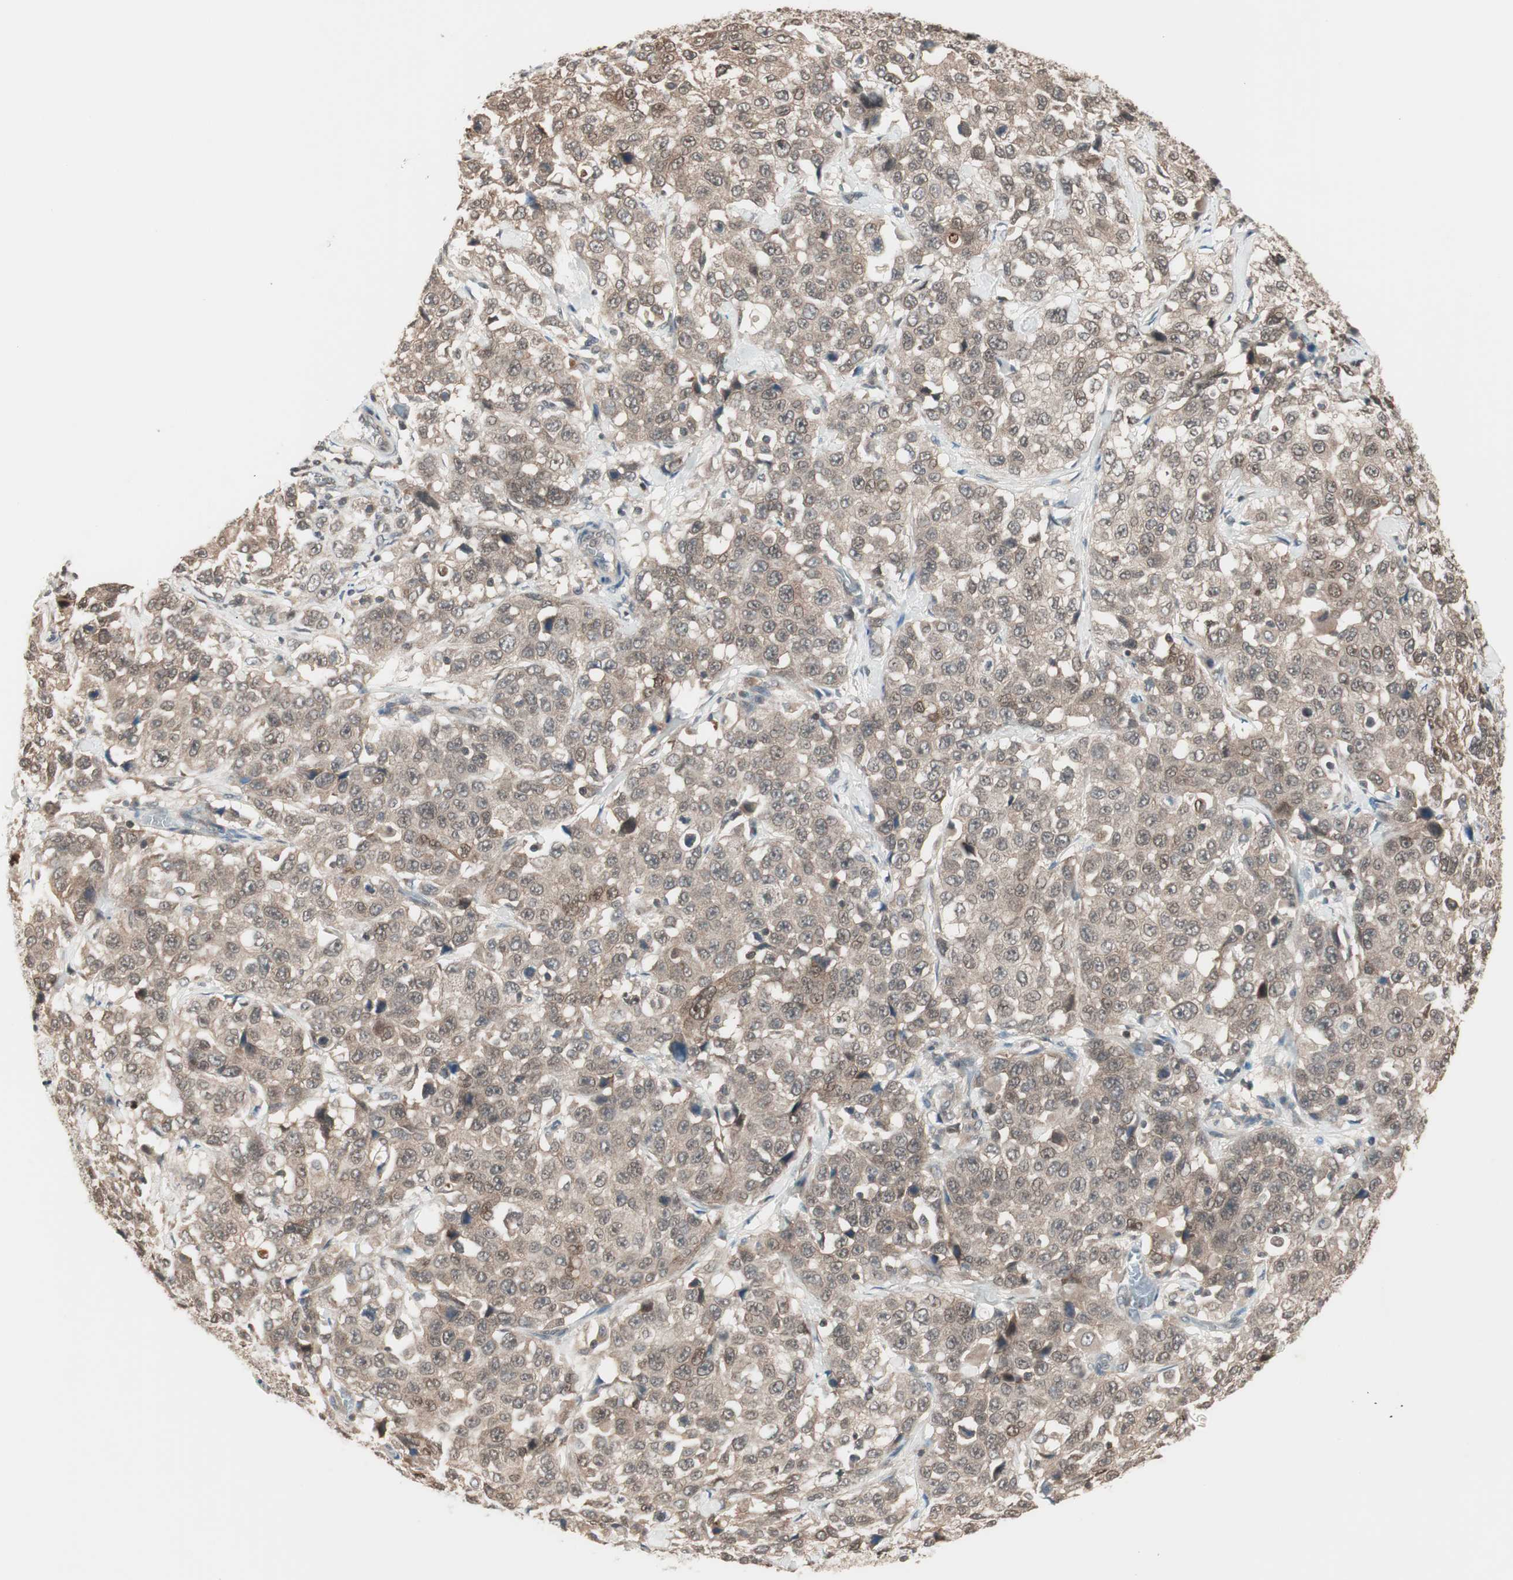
{"staining": {"intensity": "moderate", "quantity": ">75%", "location": "cytoplasmic/membranous"}, "tissue": "stomach cancer", "cell_type": "Tumor cells", "image_type": "cancer", "snomed": [{"axis": "morphology", "description": "Normal tissue, NOS"}, {"axis": "morphology", "description": "Adenocarcinoma, NOS"}, {"axis": "topography", "description": "Stomach"}], "caption": "There is medium levels of moderate cytoplasmic/membranous expression in tumor cells of stomach adenocarcinoma, as demonstrated by immunohistochemical staining (brown color).", "gene": "UBE2I", "patient": {"sex": "male", "age": 48}}